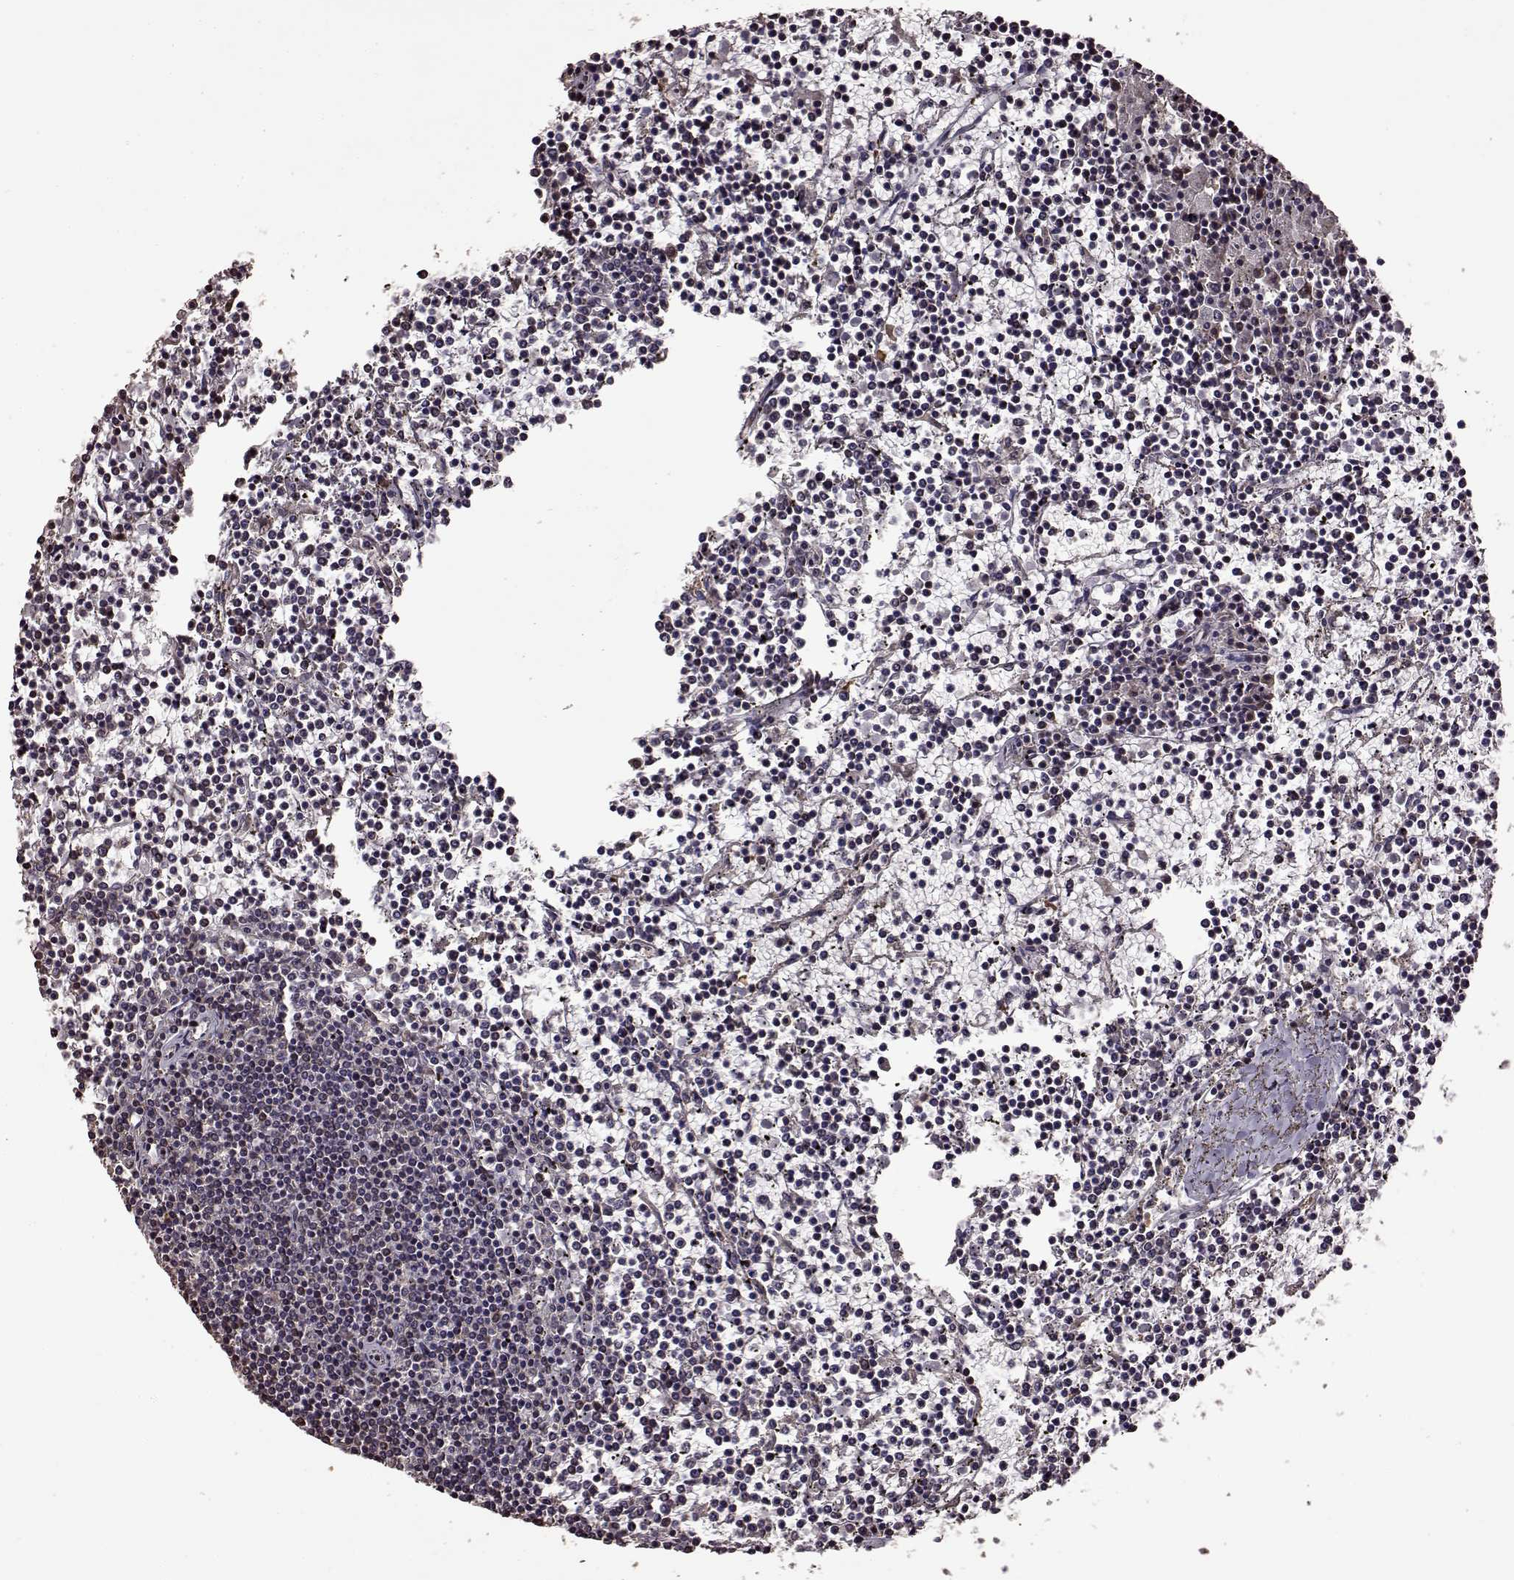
{"staining": {"intensity": "negative", "quantity": "none", "location": "none"}, "tissue": "lymphoma", "cell_type": "Tumor cells", "image_type": "cancer", "snomed": [{"axis": "morphology", "description": "Malignant lymphoma, non-Hodgkin's type, Low grade"}, {"axis": "topography", "description": "Spleen"}], "caption": "Tumor cells show no significant protein staining in lymphoma. The staining was performed using DAB (3,3'-diaminobenzidine) to visualize the protein expression in brown, while the nuclei were stained in blue with hematoxylin (Magnification: 20x).", "gene": "FBXW11", "patient": {"sex": "female", "age": 19}}